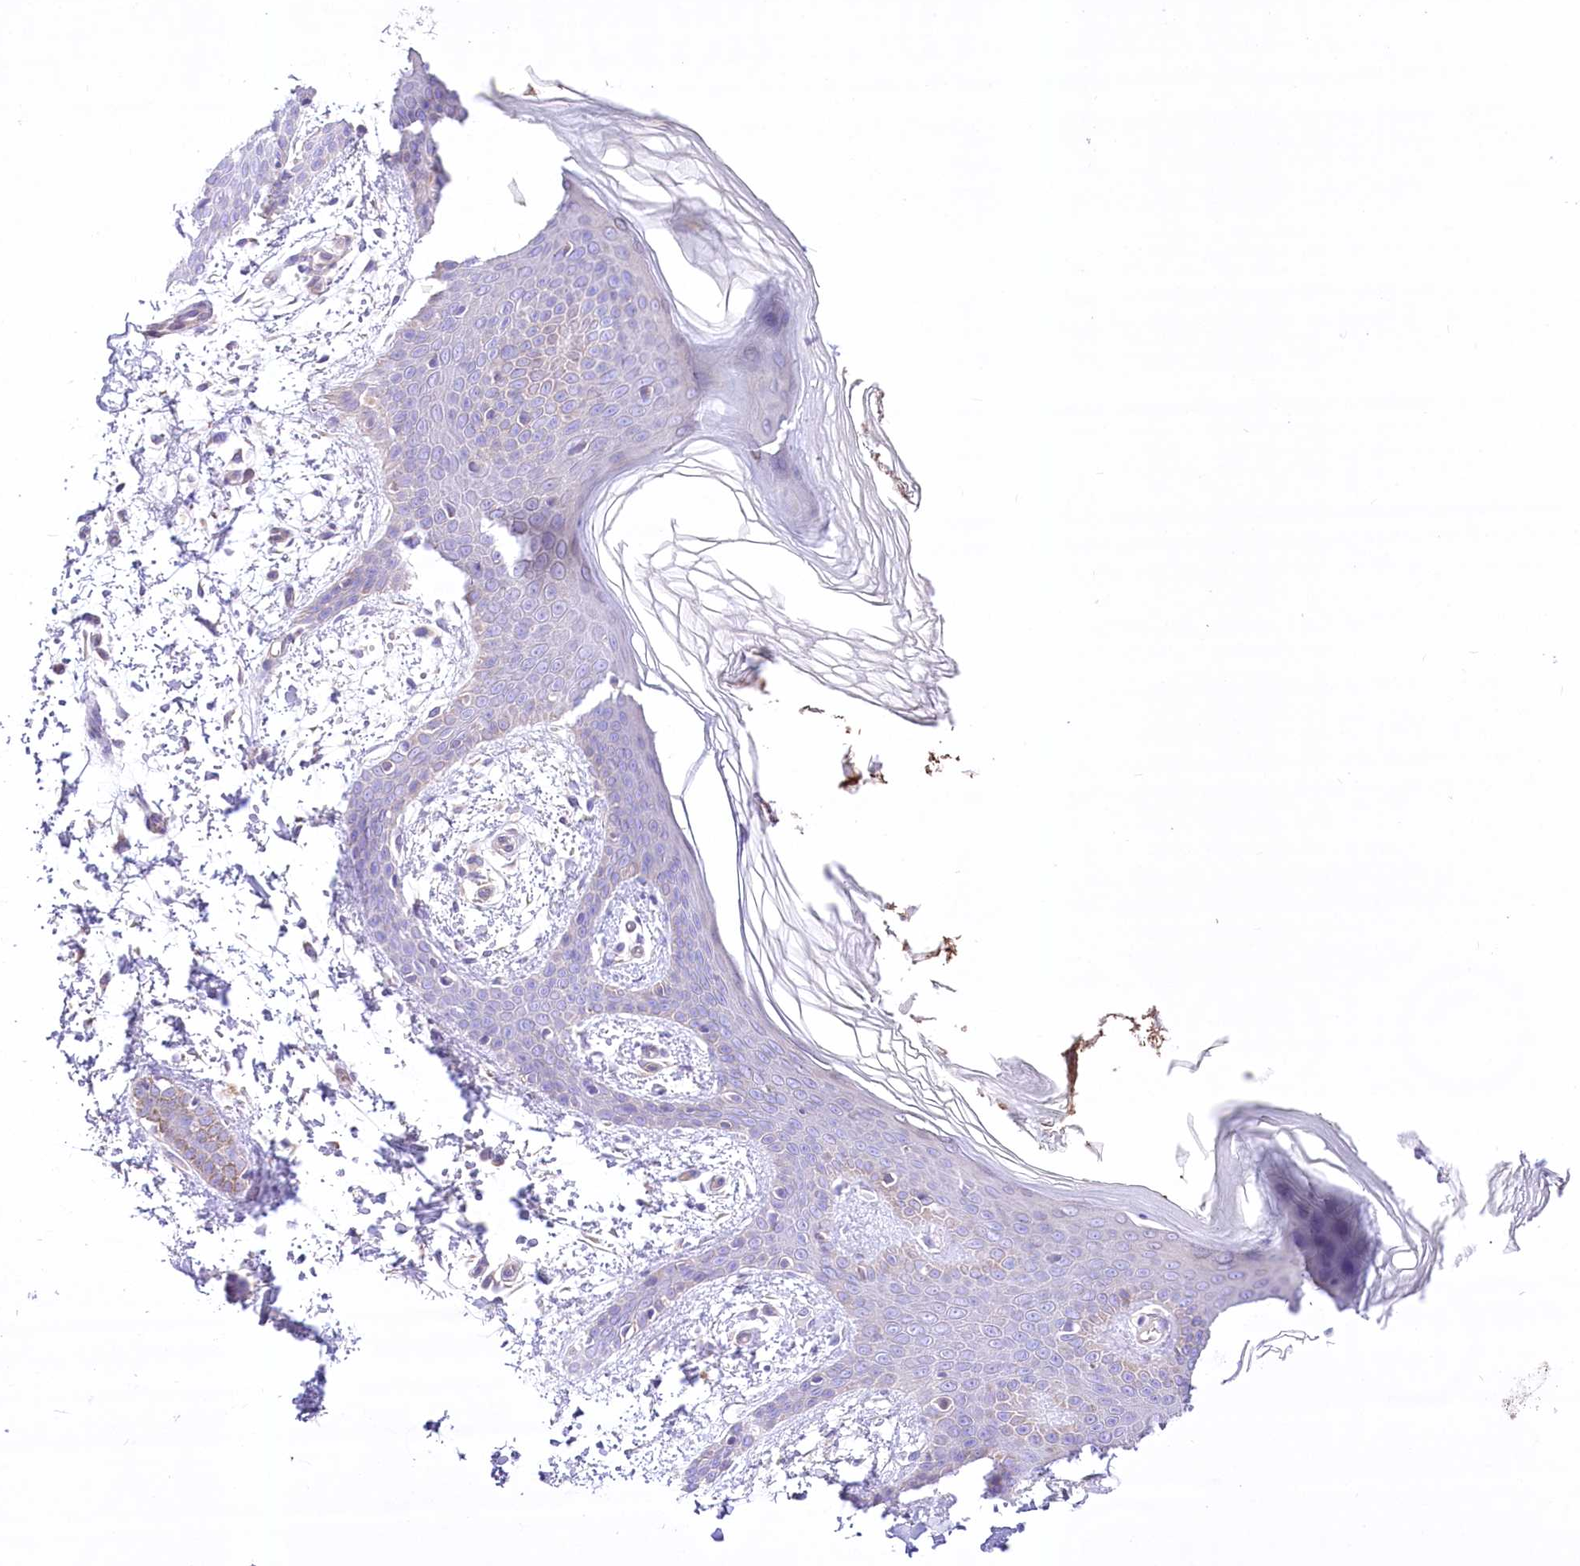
{"staining": {"intensity": "negative", "quantity": "none", "location": "none"}, "tissue": "skin", "cell_type": "Fibroblasts", "image_type": "normal", "snomed": [{"axis": "morphology", "description": "Normal tissue, NOS"}, {"axis": "topography", "description": "Skin"}], "caption": "Skin was stained to show a protein in brown. There is no significant expression in fibroblasts. (Stains: DAB (3,3'-diaminobenzidine) IHC with hematoxylin counter stain, Microscopy: brightfield microscopy at high magnification).", "gene": "LRRC34", "patient": {"sex": "male", "age": 36}}